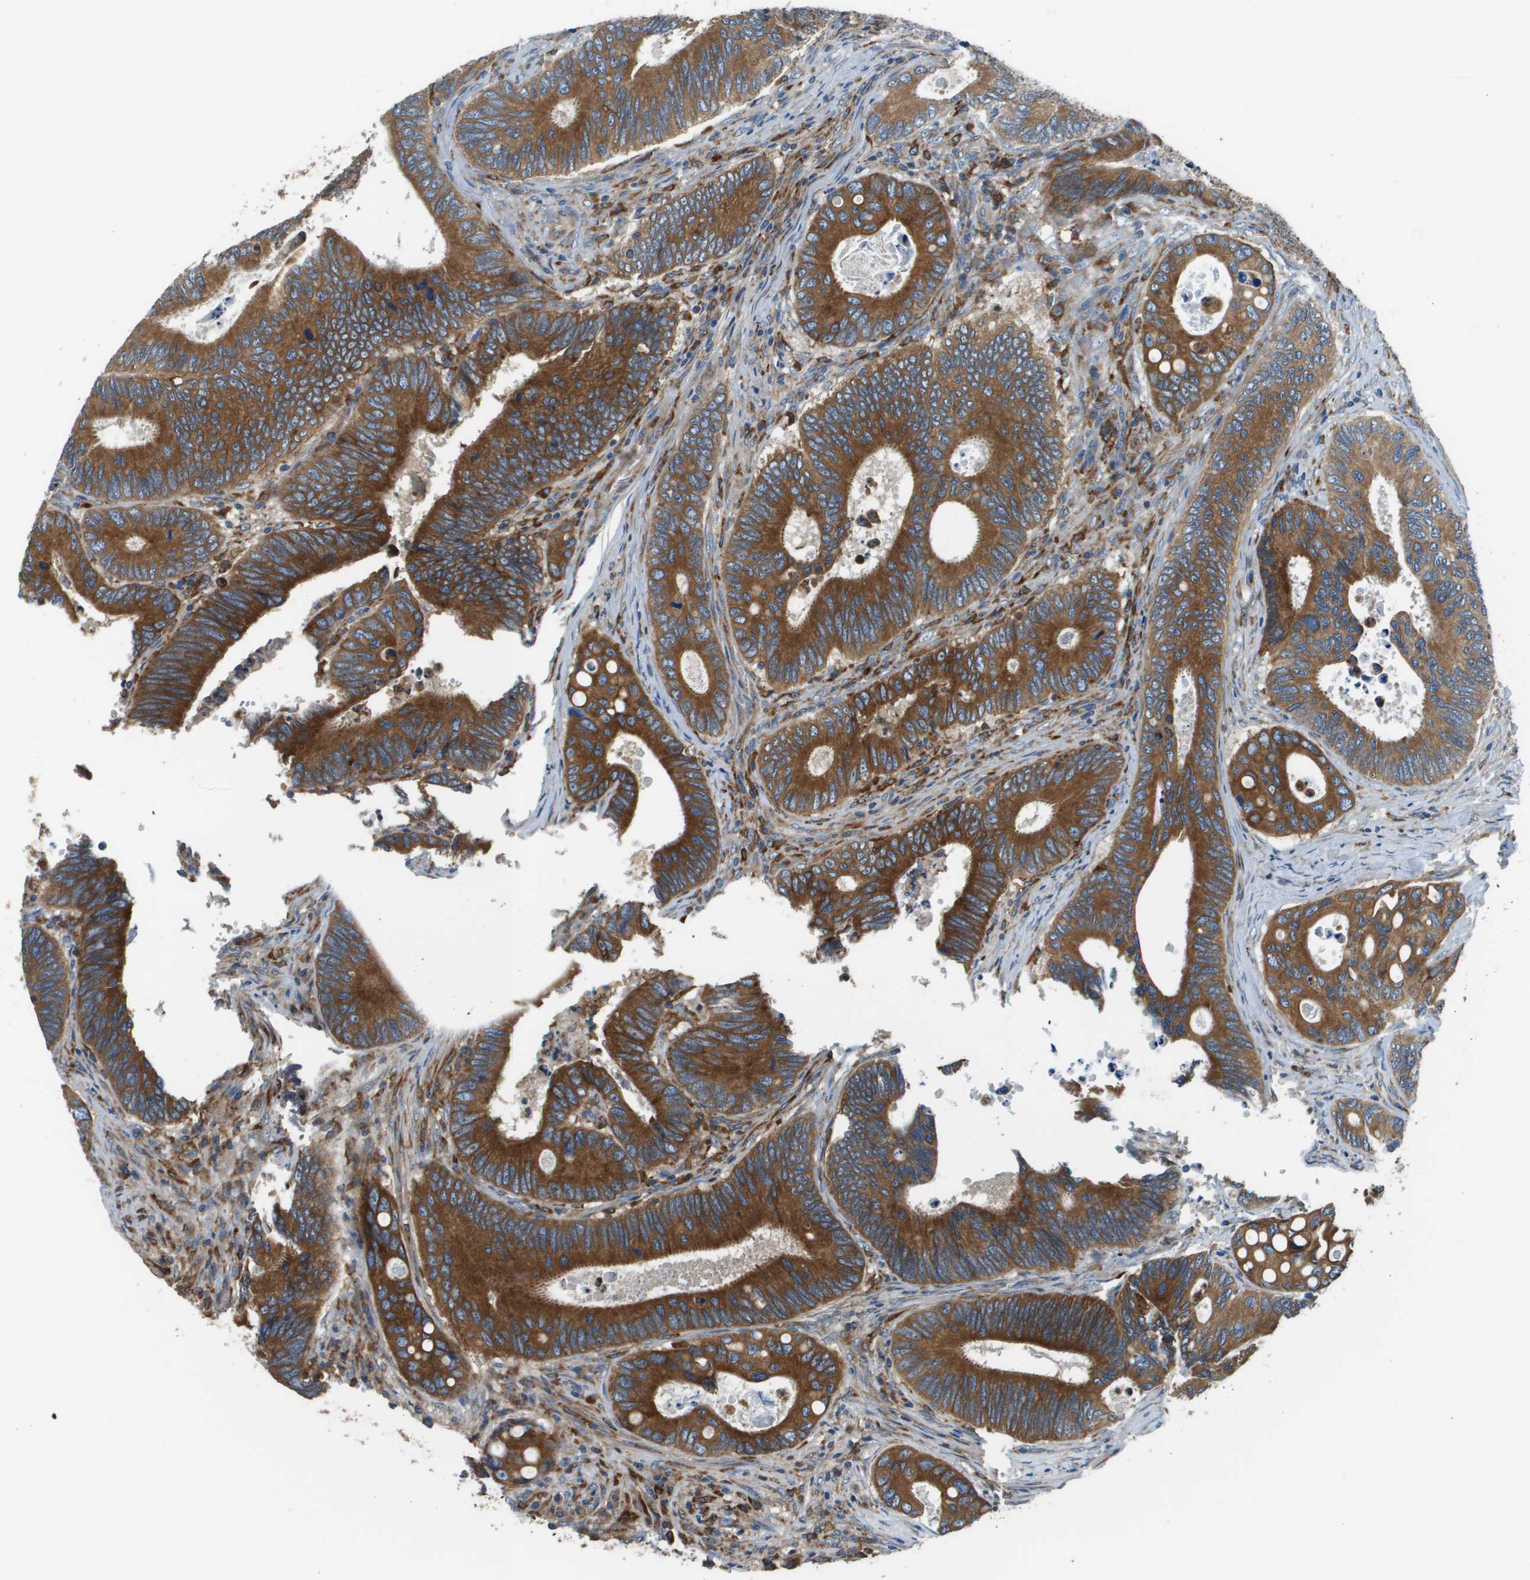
{"staining": {"intensity": "strong", "quantity": ">75%", "location": "cytoplasmic/membranous"}, "tissue": "colorectal cancer", "cell_type": "Tumor cells", "image_type": "cancer", "snomed": [{"axis": "morphology", "description": "Inflammation, NOS"}, {"axis": "morphology", "description": "Adenocarcinoma, NOS"}, {"axis": "topography", "description": "Colon"}], "caption": "Immunohistochemical staining of adenocarcinoma (colorectal) displays high levels of strong cytoplasmic/membranous staining in about >75% of tumor cells.", "gene": "CNPY3", "patient": {"sex": "male", "age": 72}}